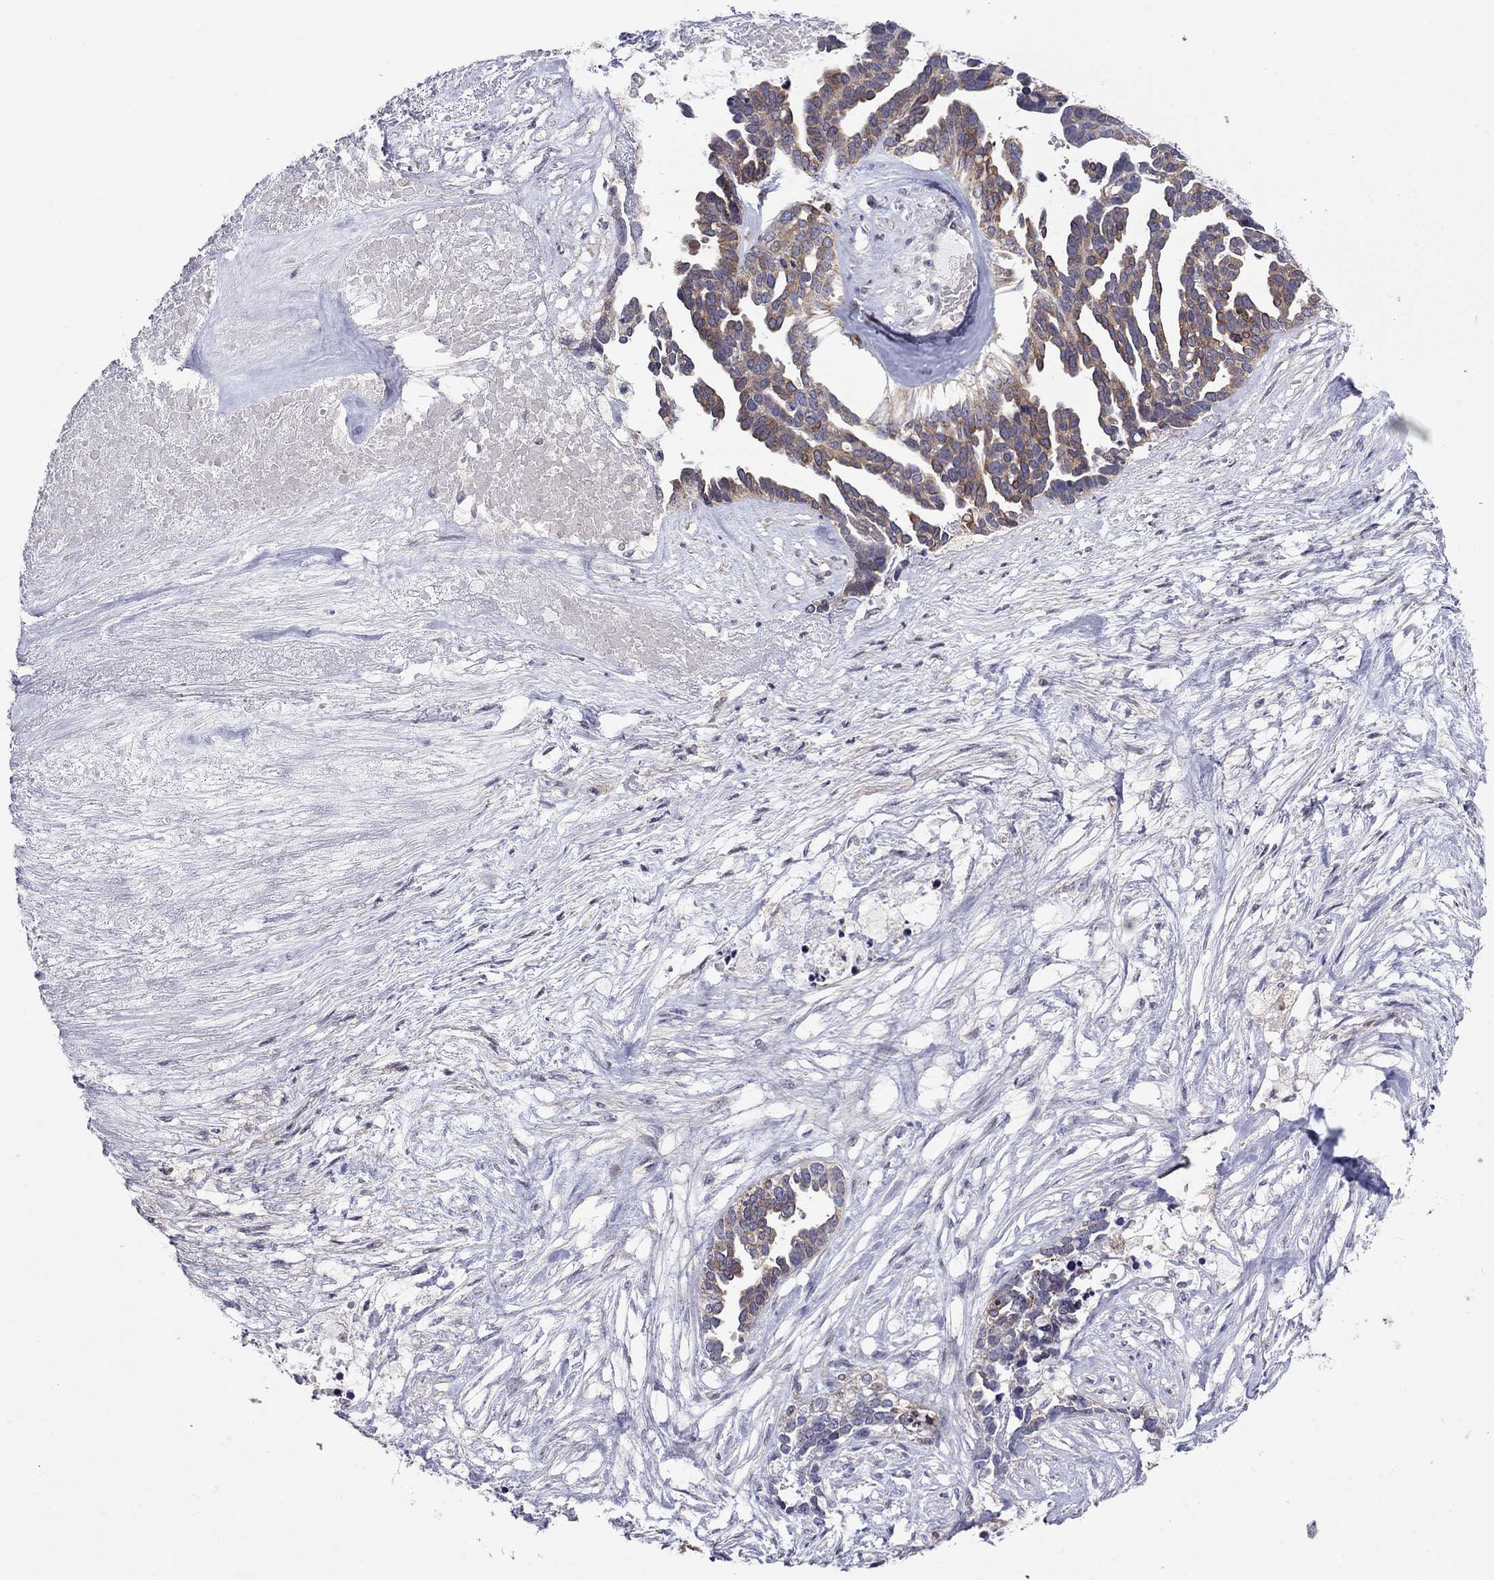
{"staining": {"intensity": "moderate", "quantity": "25%-75%", "location": "cytoplasmic/membranous"}, "tissue": "ovarian cancer", "cell_type": "Tumor cells", "image_type": "cancer", "snomed": [{"axis": "morphology", "description": "Cystadenocarcinoma, serous, NOS"}, {"axis": "topography", "description": "Ovary"}], "caption": "Immunohistochemistry (IHC) of human serous cystadenocarcinoma (ovarian) displays medium levels of moderate cytoplasmic/membranous positivity in approximately 25%-75% of tumor cells.", "gene": "ADAM28", "patient": {"sex": "female", "age": 54}}